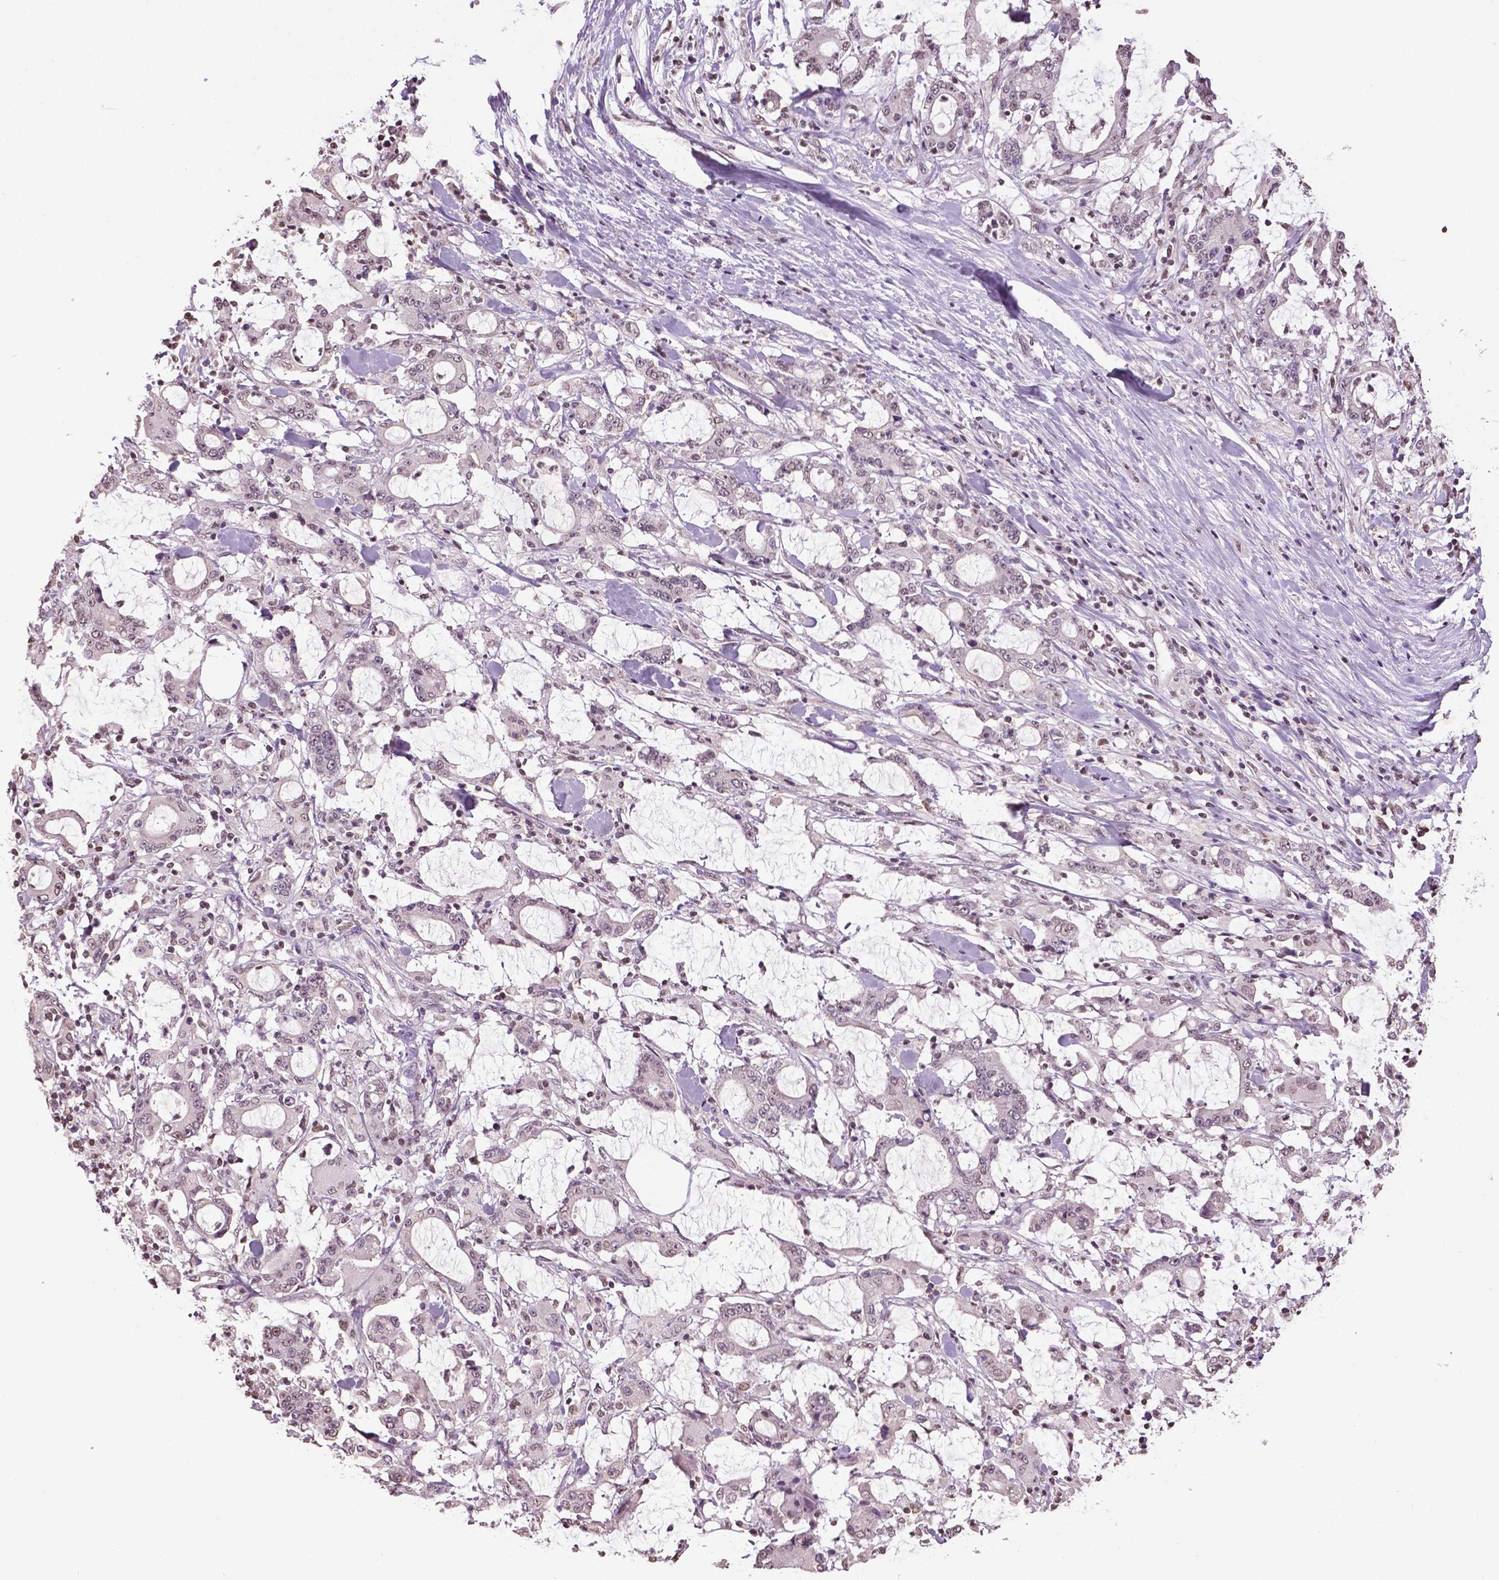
{"staining": {"intensity": "negative", "quantity": "none", "location": "none"}, "tissue": "stomach cancer", "cell_type": "Tumor cells", "image_type": "cancer", "snomed": [{"axis": "morphology", "description": "Adenocarcinoma, NOS"}, {"axis": "topography", "description": "Stomach, upper"}], "caption": "This is an immunohistochemistry (IHC) image of human stomach adenocarcinoma. There is no staining in tumor cells.", "gene": "DLX5", "patient": {"sex": "male", "age": 68}}